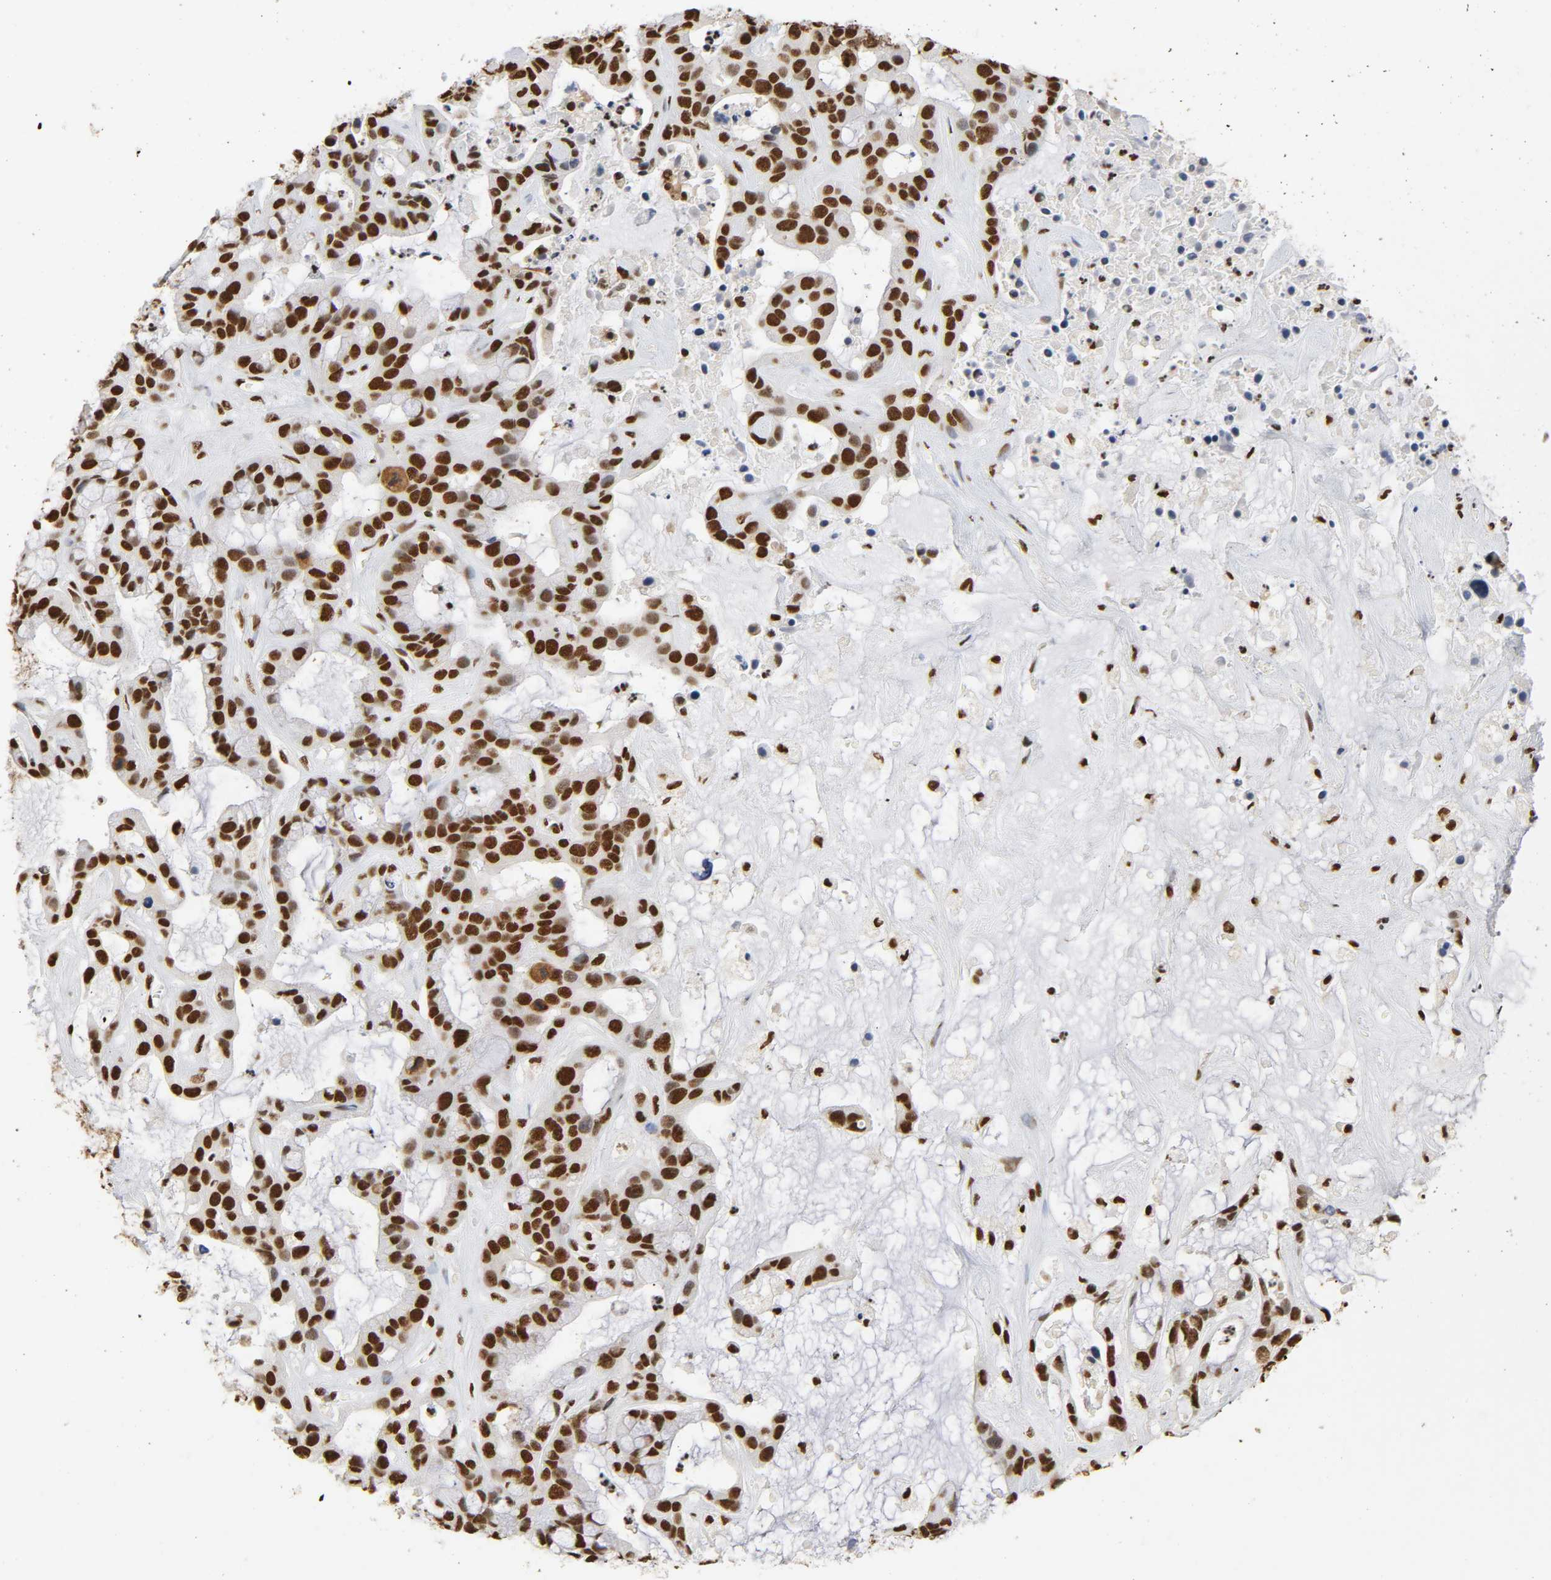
{"staining": {"intensity": "strong", "quantity": ">75%", "location": "nuclear"}, "tissue": "liver cancer", "cell_type": "Tumor cells", "image_type": "cancer", "snomed": [{"axis": "morphology", "description": "Cholangiocarcinoma"}, {"axis": "topography", "description": "Liver"}], "caption": "The histopathology image displays staining of liver cholangiocarcinoma, revealing strong nuclear protein positivity (brown color) within tumor cells. Using DAB (3,3'-diaminobenzidine) (brown) and hematoxylin (blue) stains, captured at high magnification using brightfield microscopy.", "gene": "HNRNPC", "patient": {"sex": "female", "age": 65}}